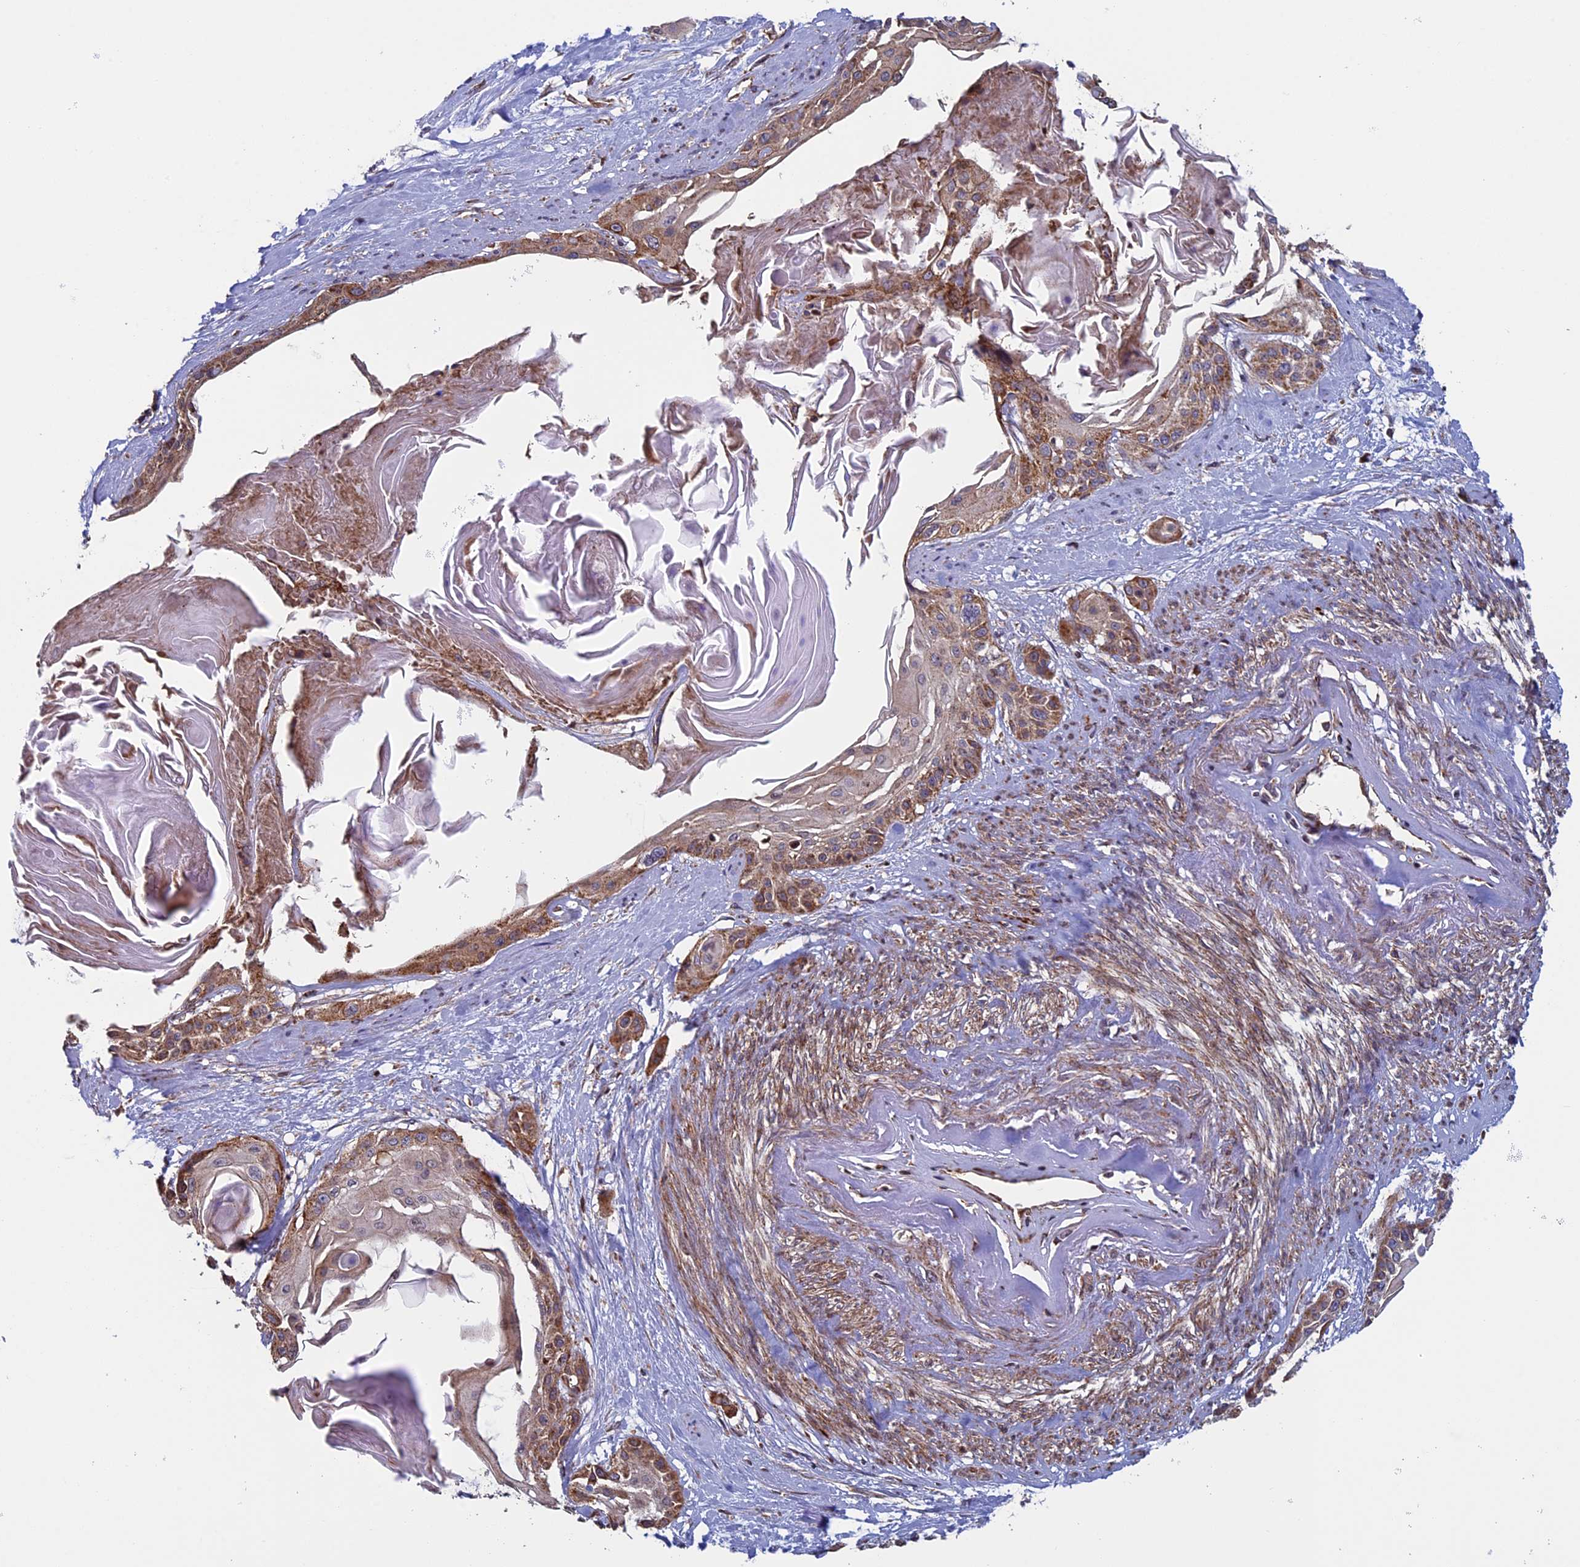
{"staining": {"intensity": "moderate", "quantity": ">75%", "location": "cytoplasmic/membranous"}, "tissue": "cervical cancer", "cell_type": "Tumor cells", "image_type": "cancer", "snomed": [{"axis": "morphology", "description": "Squamous cell carcinoma, NOS"}, {"axis": "topography", "description": "Cervix"}], "caption": "Cervical squamous cell carcinoma stained with DAB immunohistochemistry exhibits medium levels of moderate cytoplasmic/membranous staining in approximately >75% of tumor cells.", "gene": "CCDC8", "patient": {"sex": "female", "age": 57}}